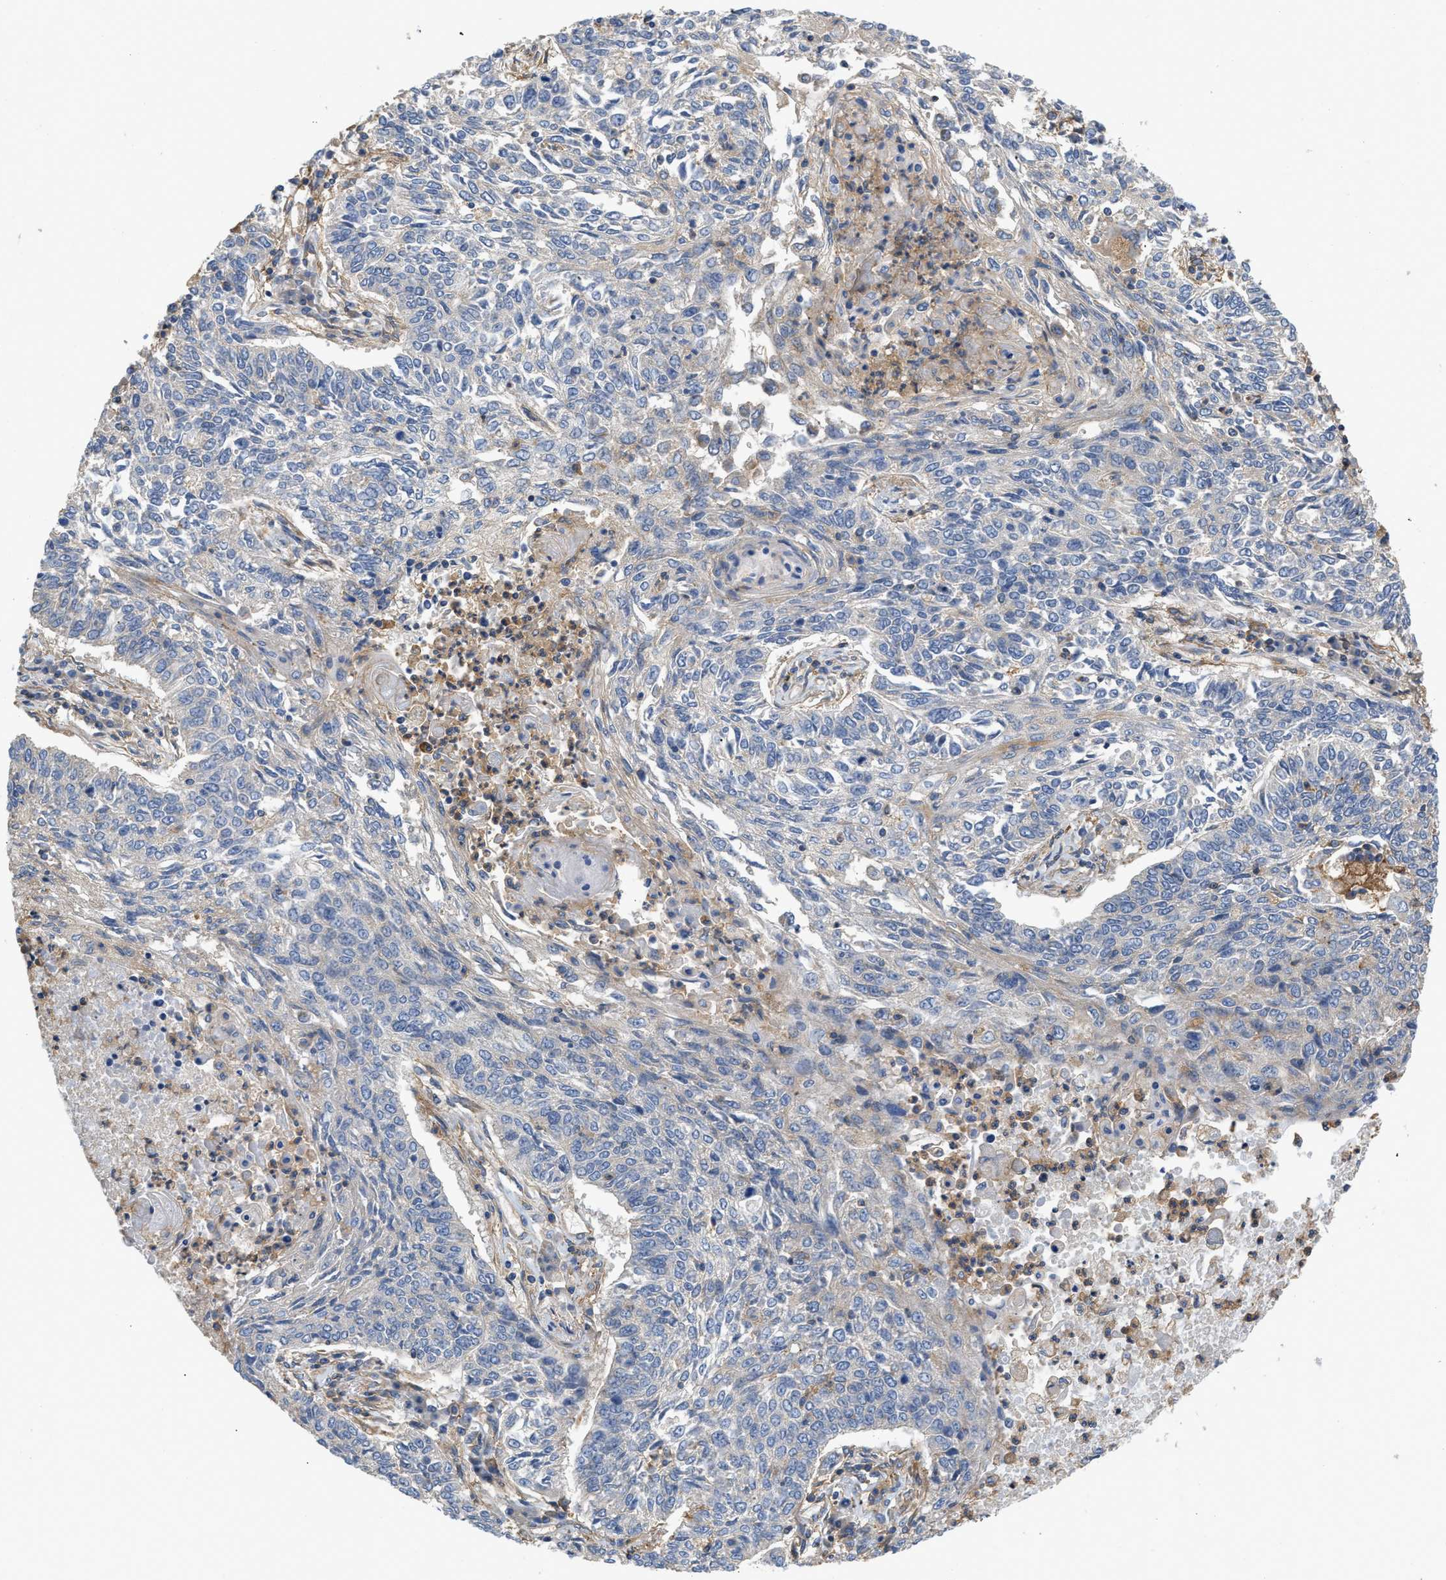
{"staining": {"intensity": "negative", "quantity": "none", "location": "none"}, "tissue": "lung cancer", "cell_type": "Tumor cells", "image_type": "cancer", "snomed": [{"axis": "morphology", "description": "Normal tissue, NOS"}, {"axis": "morphology", "description": "Squamous cell carcinoma, NOS"}, {"axis": "topography", "description": "Cartilage tissue"}, {"axis": "topography", "description": "Bronchus"}, {"axis": "topography", "description": "Lung"}], "caption": "This micrograph is of lung squamous cell carcinoma stained with IHC to label a protein in brown with the nuclei are counter-stained blue. There is no staining in tumor cells.", "gene": "GNB4", "patient": {"sex": "female", "age": 49}}